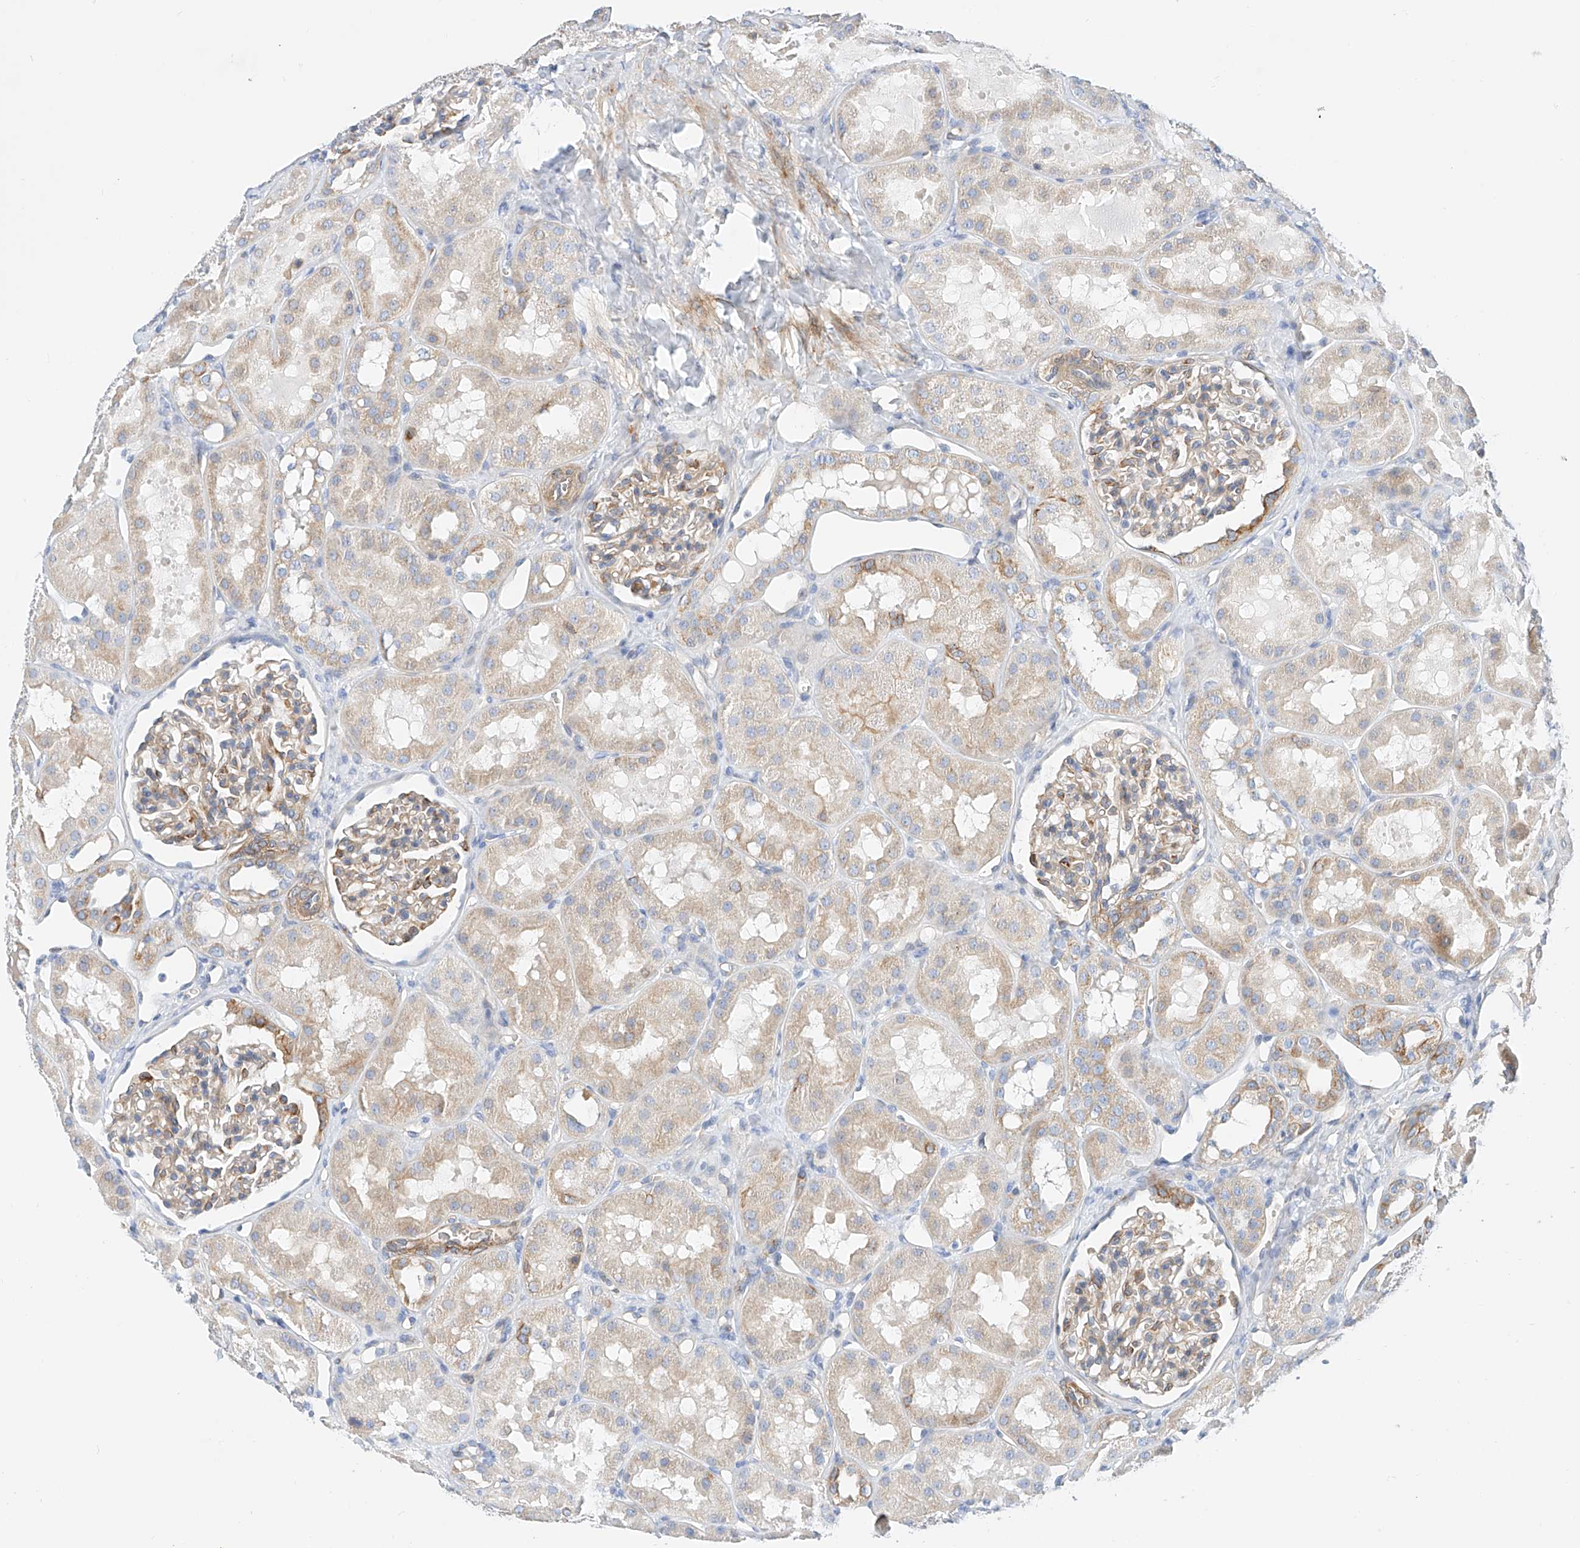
{"staining": {"intensity": "weak", "quantity": "<25%", "location": "cytoplasmic/membranous"}, "tissue": "kidney", "cell_type": "Cells in glomeruli", "image_type": "normal", "snomed": [{"axis": "morphology", "description": "Normal tissue, NOS"}, {"axis": "topography", "description": "Kidney"}], "caption": "IHC of benign human kidney demonstrates no expression in cells in glomeruli.", "gene": "SBSPON", "patient": {"sex": "male", "age": 16}}